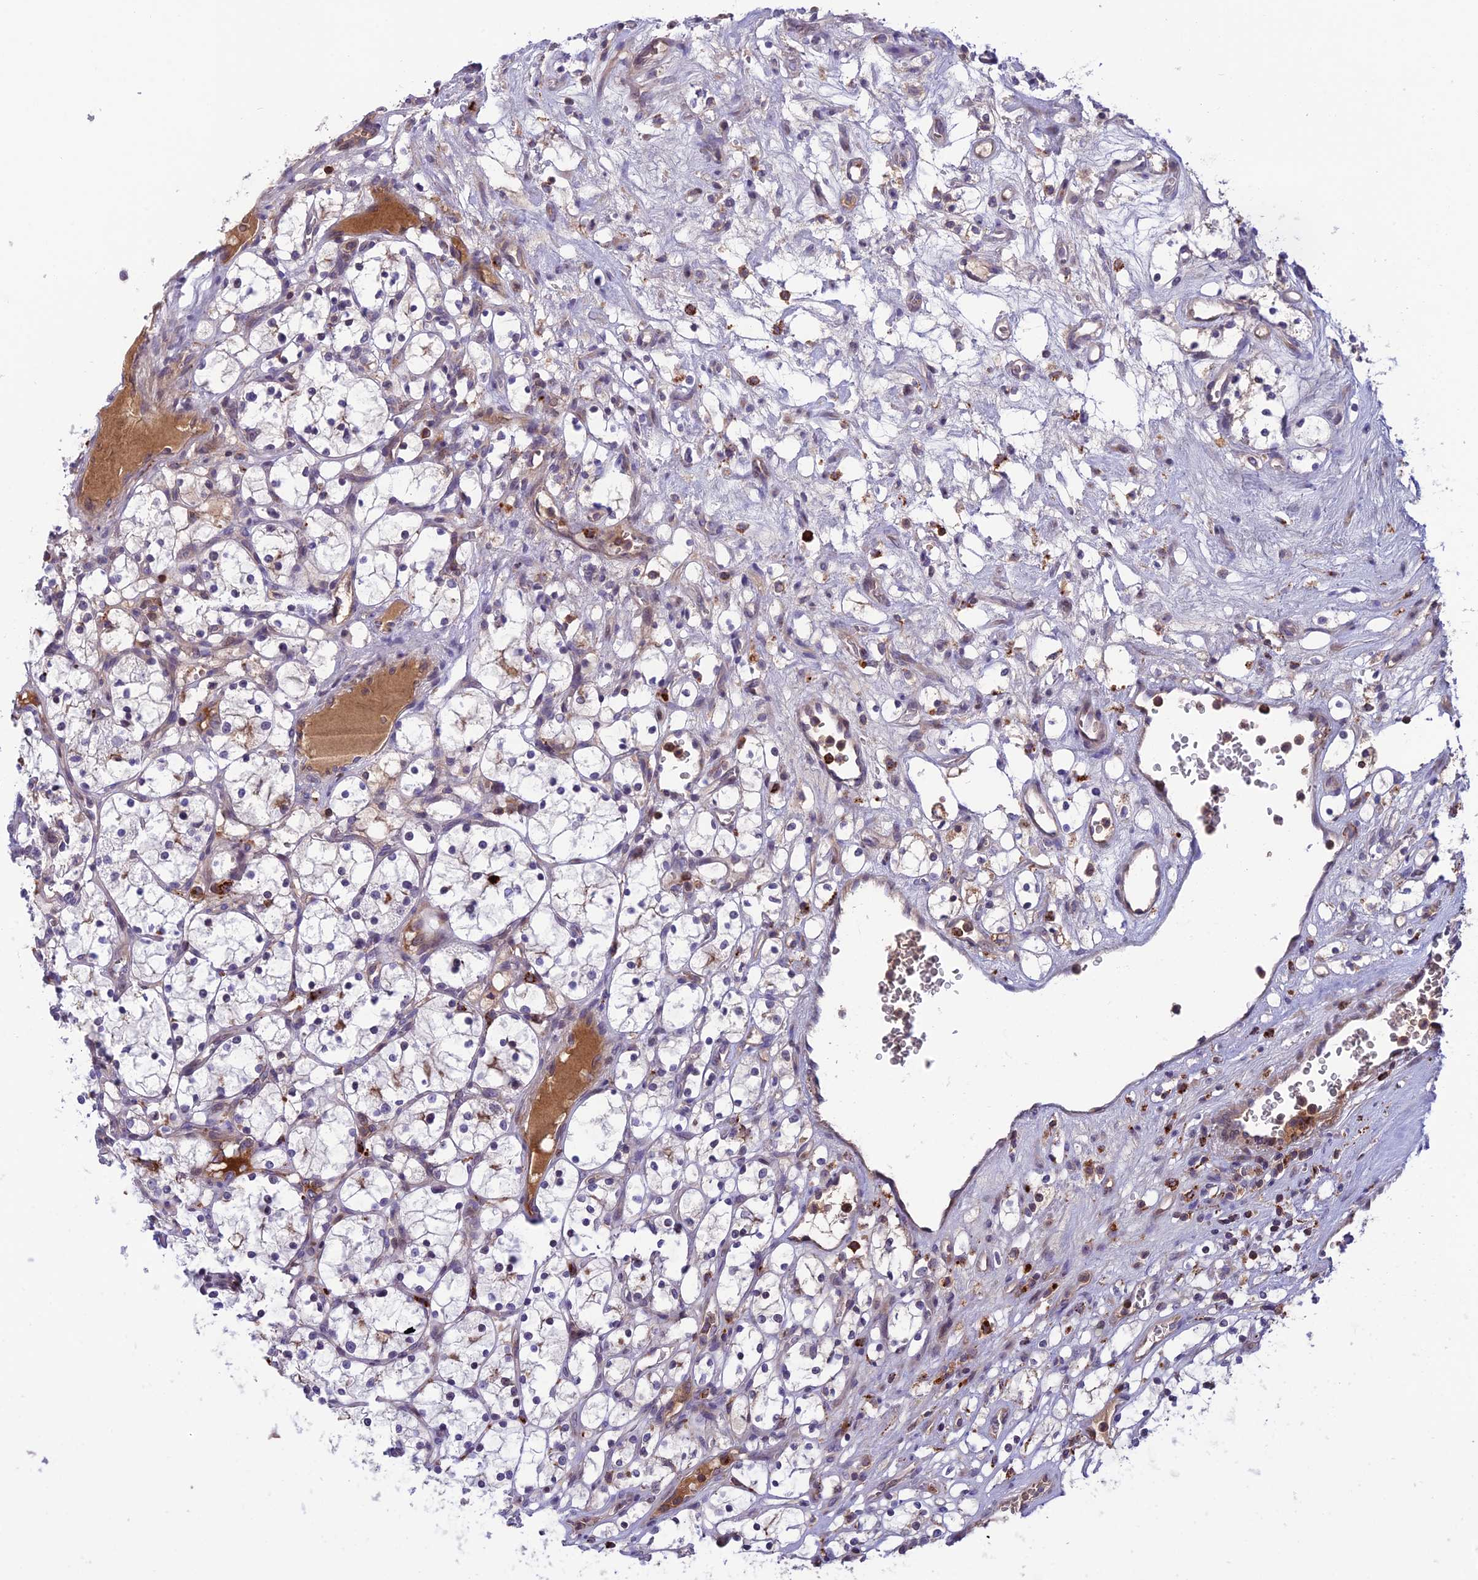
{"staining": {"intensity": "negative", "quantity": "none", "location": "none"}, "tissue": "renal cancer", "cell_type": "Tumor cells", "image_type": "cancer", "snomed": [{"axis": "morphology", "description": "Adenocarcinoma, NOS"}, {"axis": "topography", "description": "Kidney"}], "caption": "Immunohistochemistry image of human renal cancer (adenocarcinoma) stained for a protein (brown), which exhibits no expression in tumor cells.", "gene": "ARHGEF18", "patient": {"sex": "female", "age": 69}}